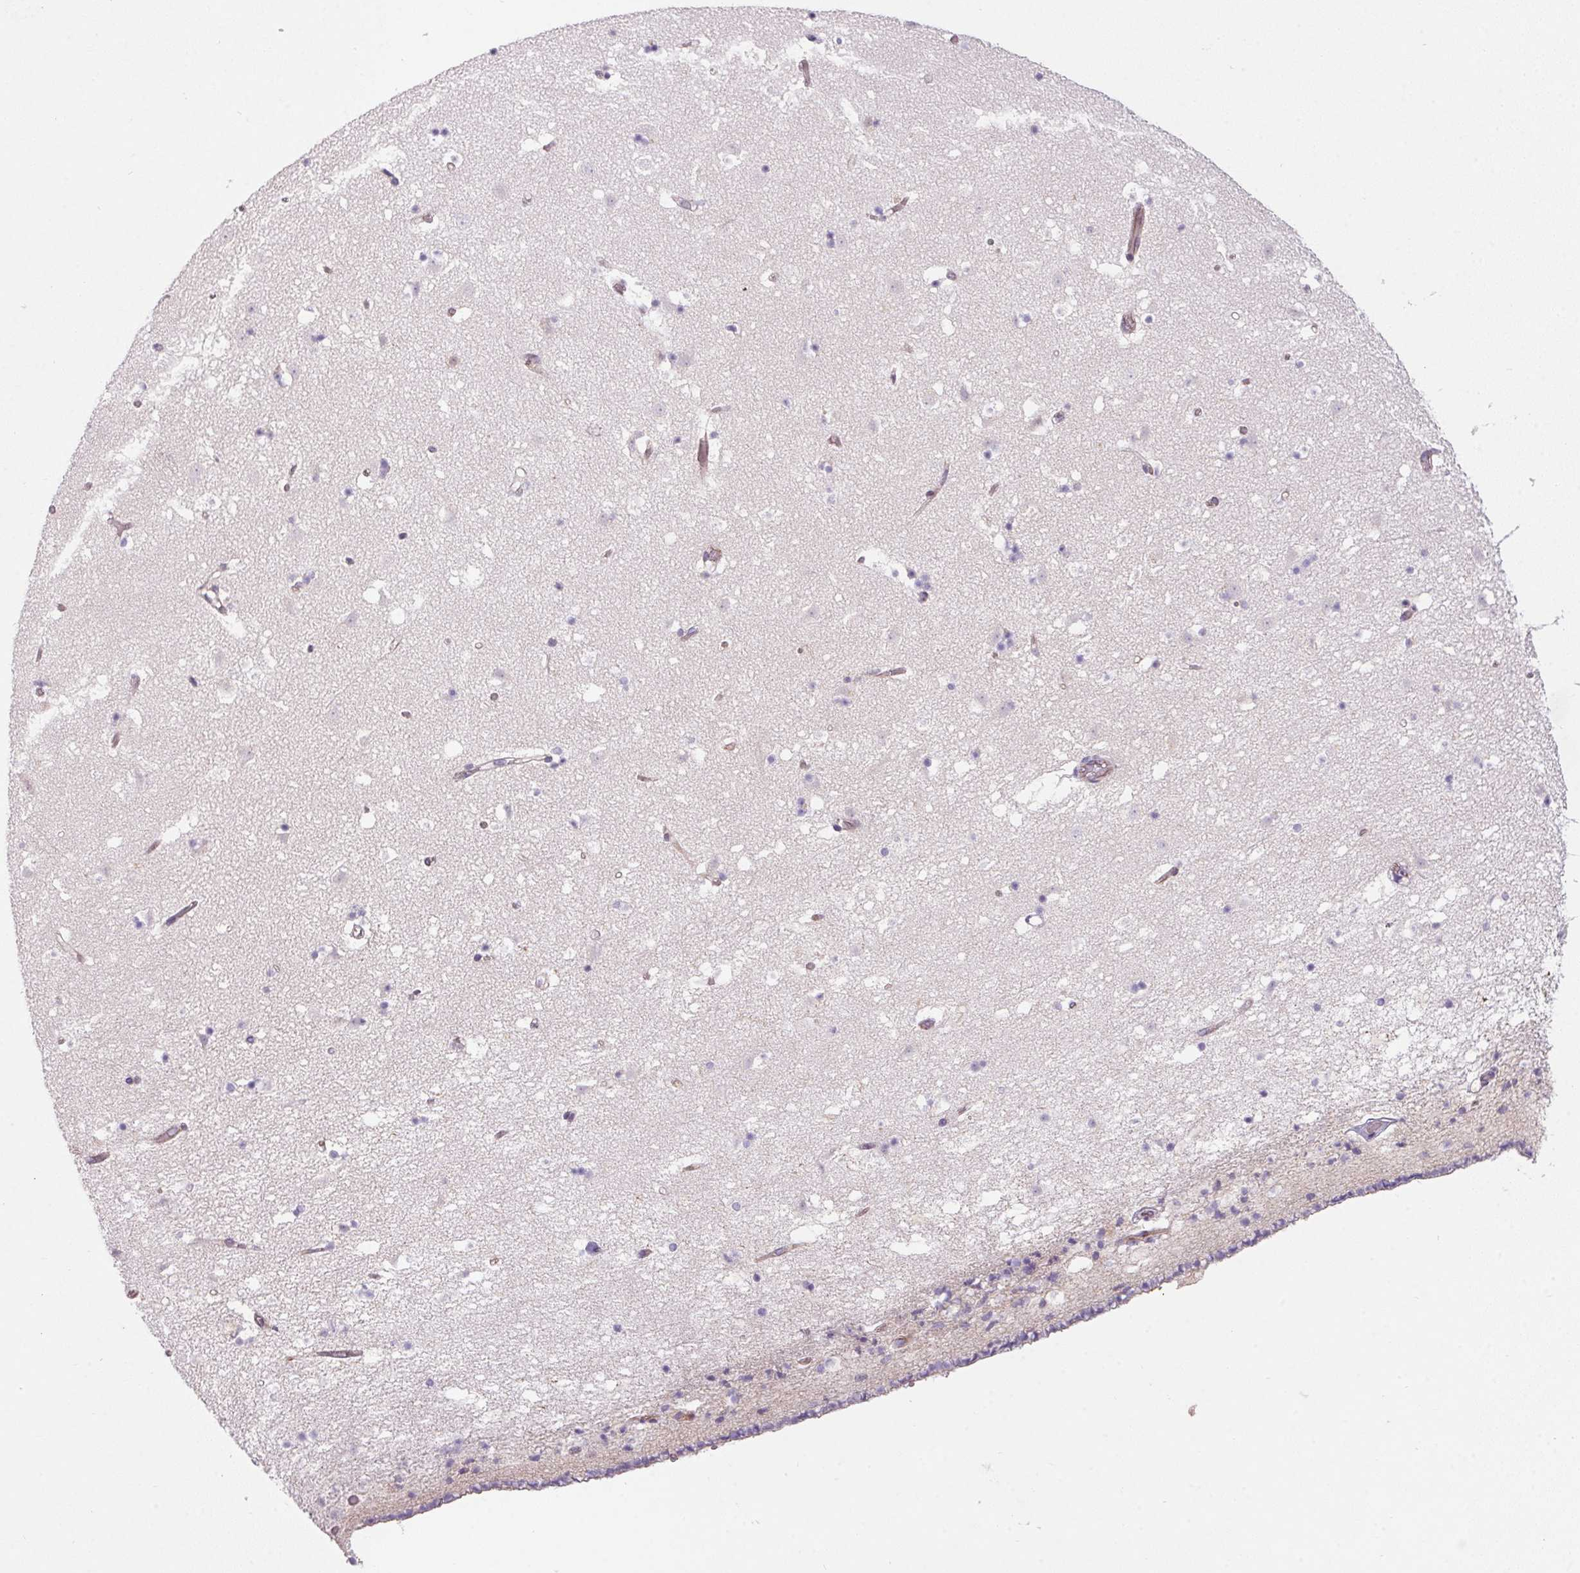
{"staining": {"intensity": "negative", "quantity": "none", "location": "none"}, "tissue": "caudate", "cell_type": "Glial cells", "image_type": "normal", "snomed": [{"axis": "morphology", "description": "Normal tissue, NOS"}, {"axis": "topography", "description": "Lateral ventricle wall"}], "caption": "A high-resolution micrograph shows IHC staining of unremarkable caudate, which exhibits no significant staining in glial cells.", "gene": "APOC4", "patient": {"sex": "female", "age": 42}}